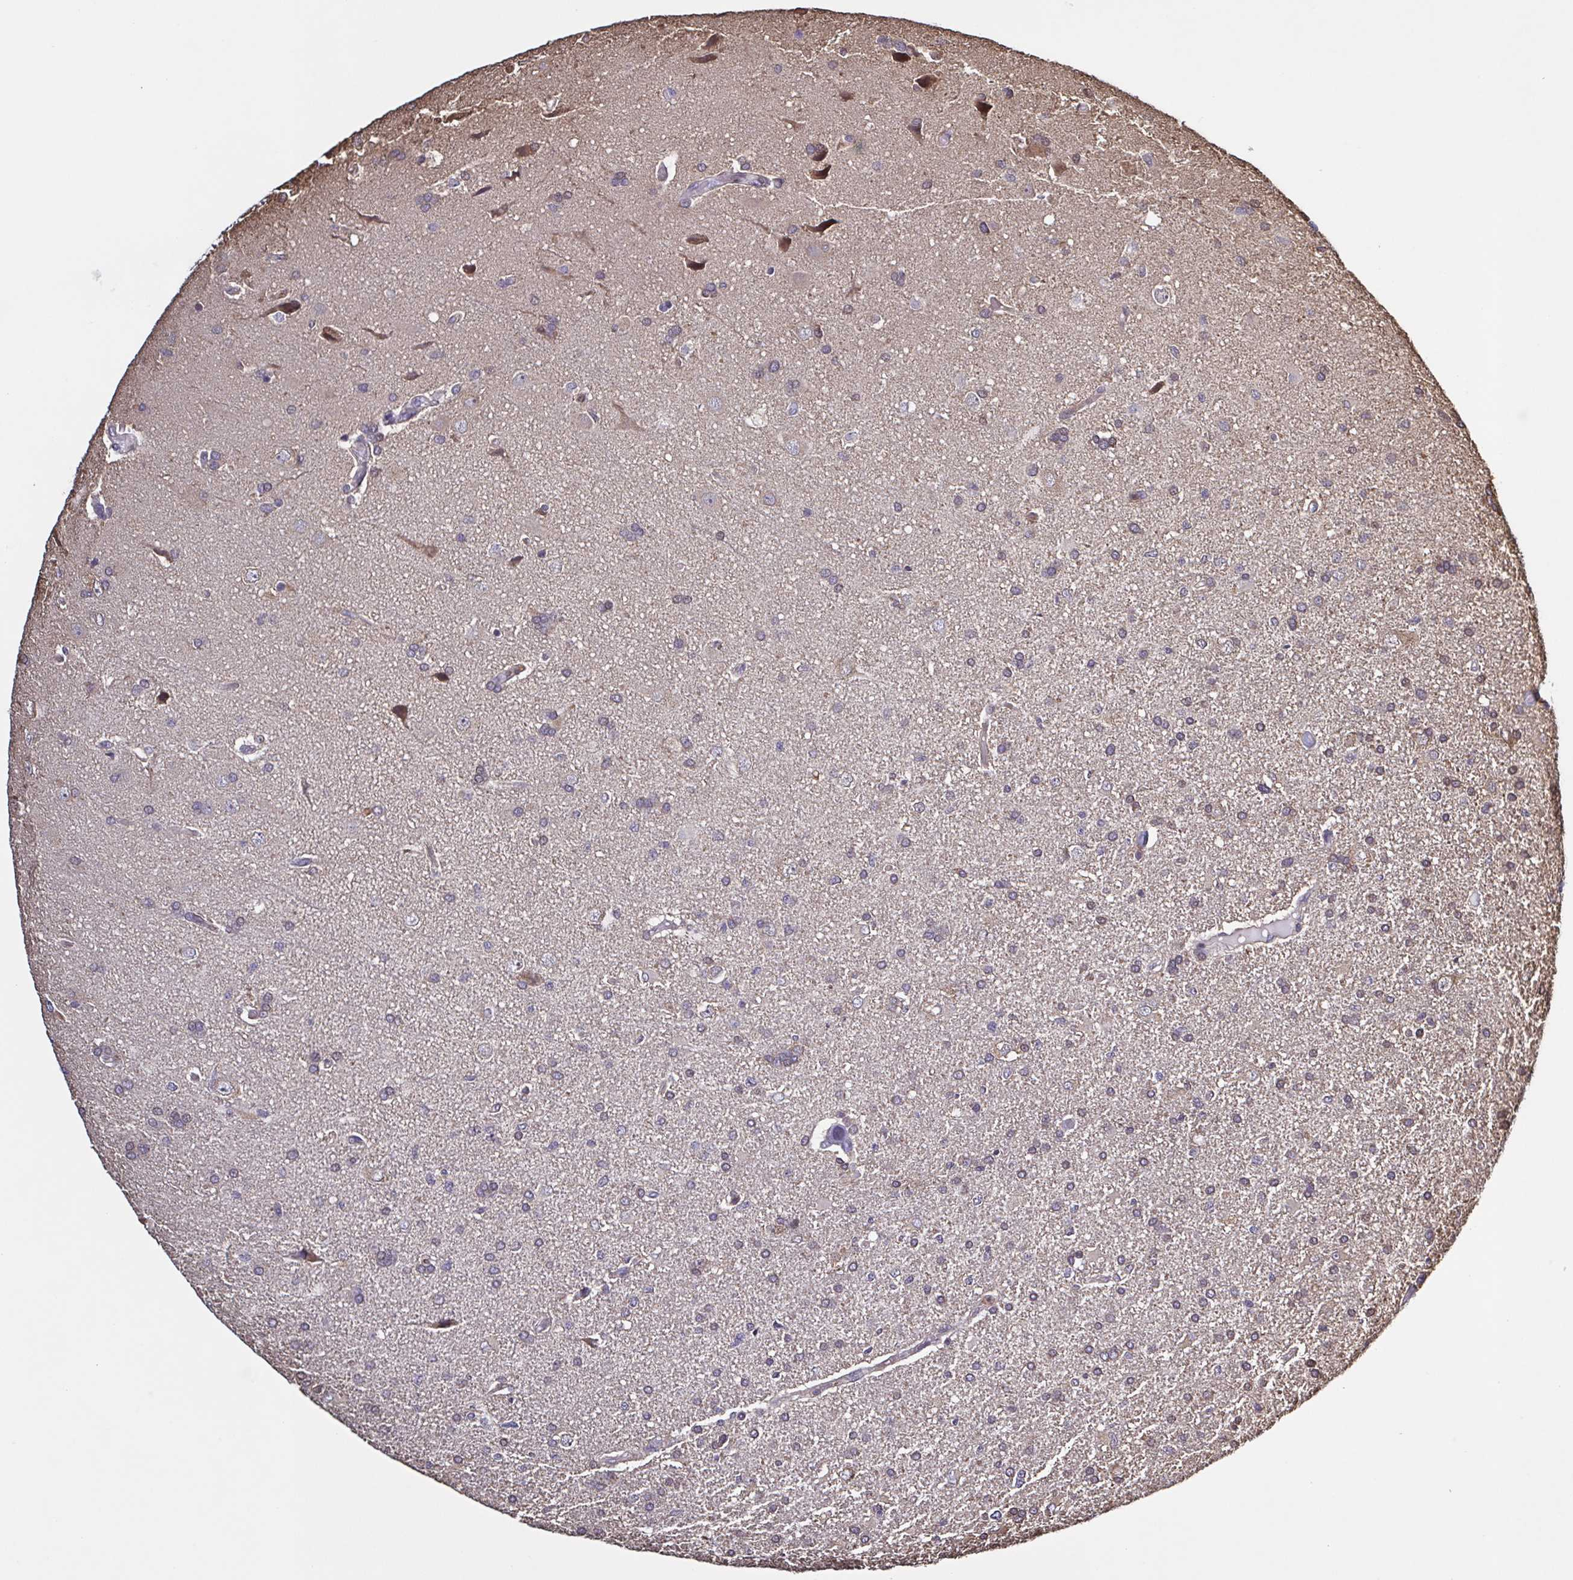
{"staining": {"intensity": "negative", "quantity": "none", "location": "none"}, "tissue": "glioma", "cell_type": "Tumor cells", "image_type": "cancer", "snomed": [{"axis": "morphology", "description": "Glioma, malignant, High grade"}, {"axis": "topography", "description": "Brain"}], "caption": "DAB (3,3'-diaminobenzidine) immunohistochemical staining of malignant glioma (high-grade) reveals no significant positivity in tumor cells.", "gene": "ZNF200", "patient": {"sex": "male", "age": 68}}